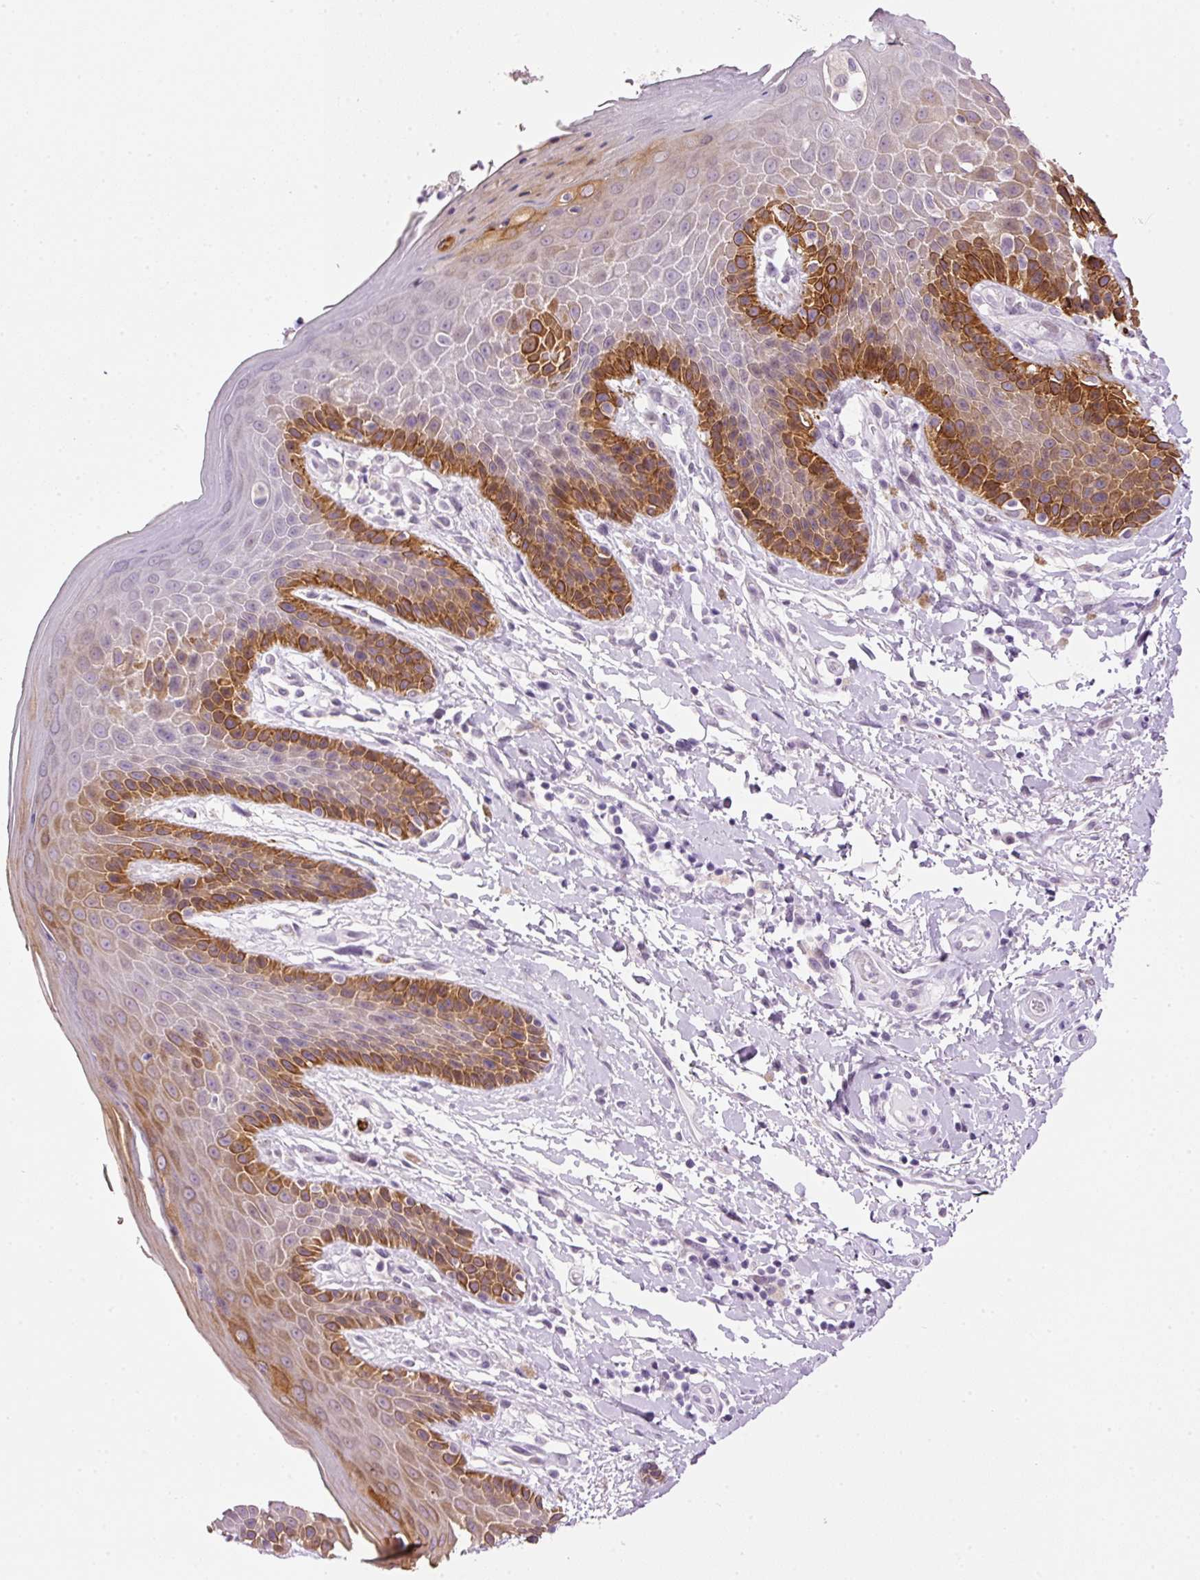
{"staining": {"intensity": "strong", "quantity": "25%-75%", "location": "cytoplasmic/membranous"}, "tissue": "skin", "cell_type": "Epidermal cells", "image_type": "normal", "snomed": [{"axis": "morphology", "description": "Normal tissue, NOS"}, {"axis": "topography", "description": "Peripheral nerve tissue"}], "caption": "Skin stained with IHC reveals strong cytoplasmic/membranous expression in about 25%-75% of epidermal cells.", "gene": "SRC", "patient": {"sex": "male", "age": 51}}